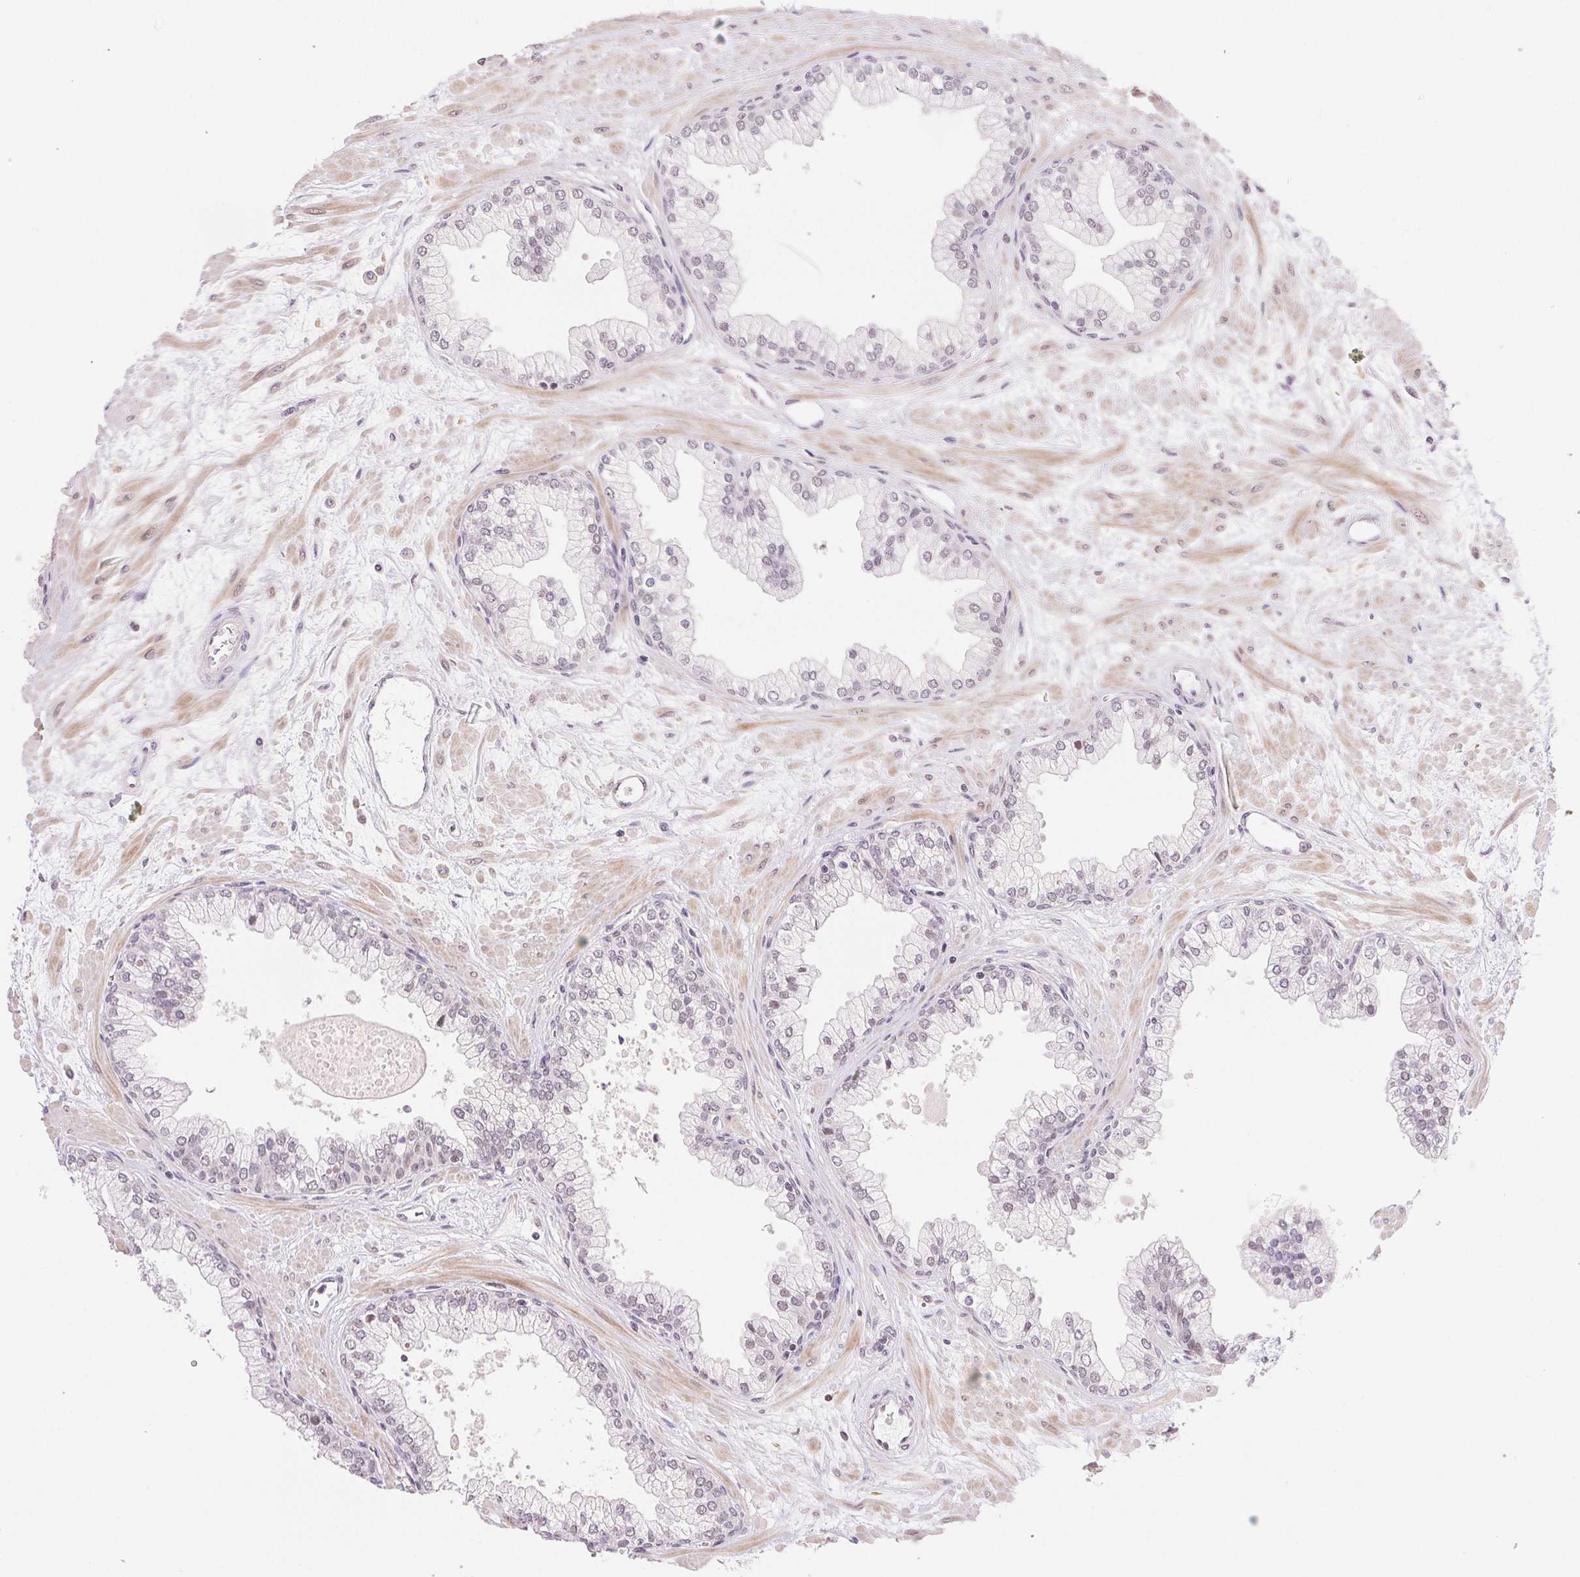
{"staining": {"intensity": "weak", "quantity": "25%-75%", "location": "nuclear"}, "tissue": "prostate", "cell_type": "Glandular cells", "image_type": "normal", "snomed": [{"axis": "morphology", "description": "Normal tissue, NOS"}, {"axis": "topography", "description": "Prostate"}, {"axis": "topography", "description": "Peripheral nerve tissue"}], "caption": "Glandular cells reveal low levels of weak nuclear positivity in about 25%-75% of cells in normal human prostate. (DAB (3,3'-diaminobenzidine) = brown stain, brightfield microscopy at high magnification).", "gene": "PRPF18", "patient": {"sex": "male", "age": 61}}